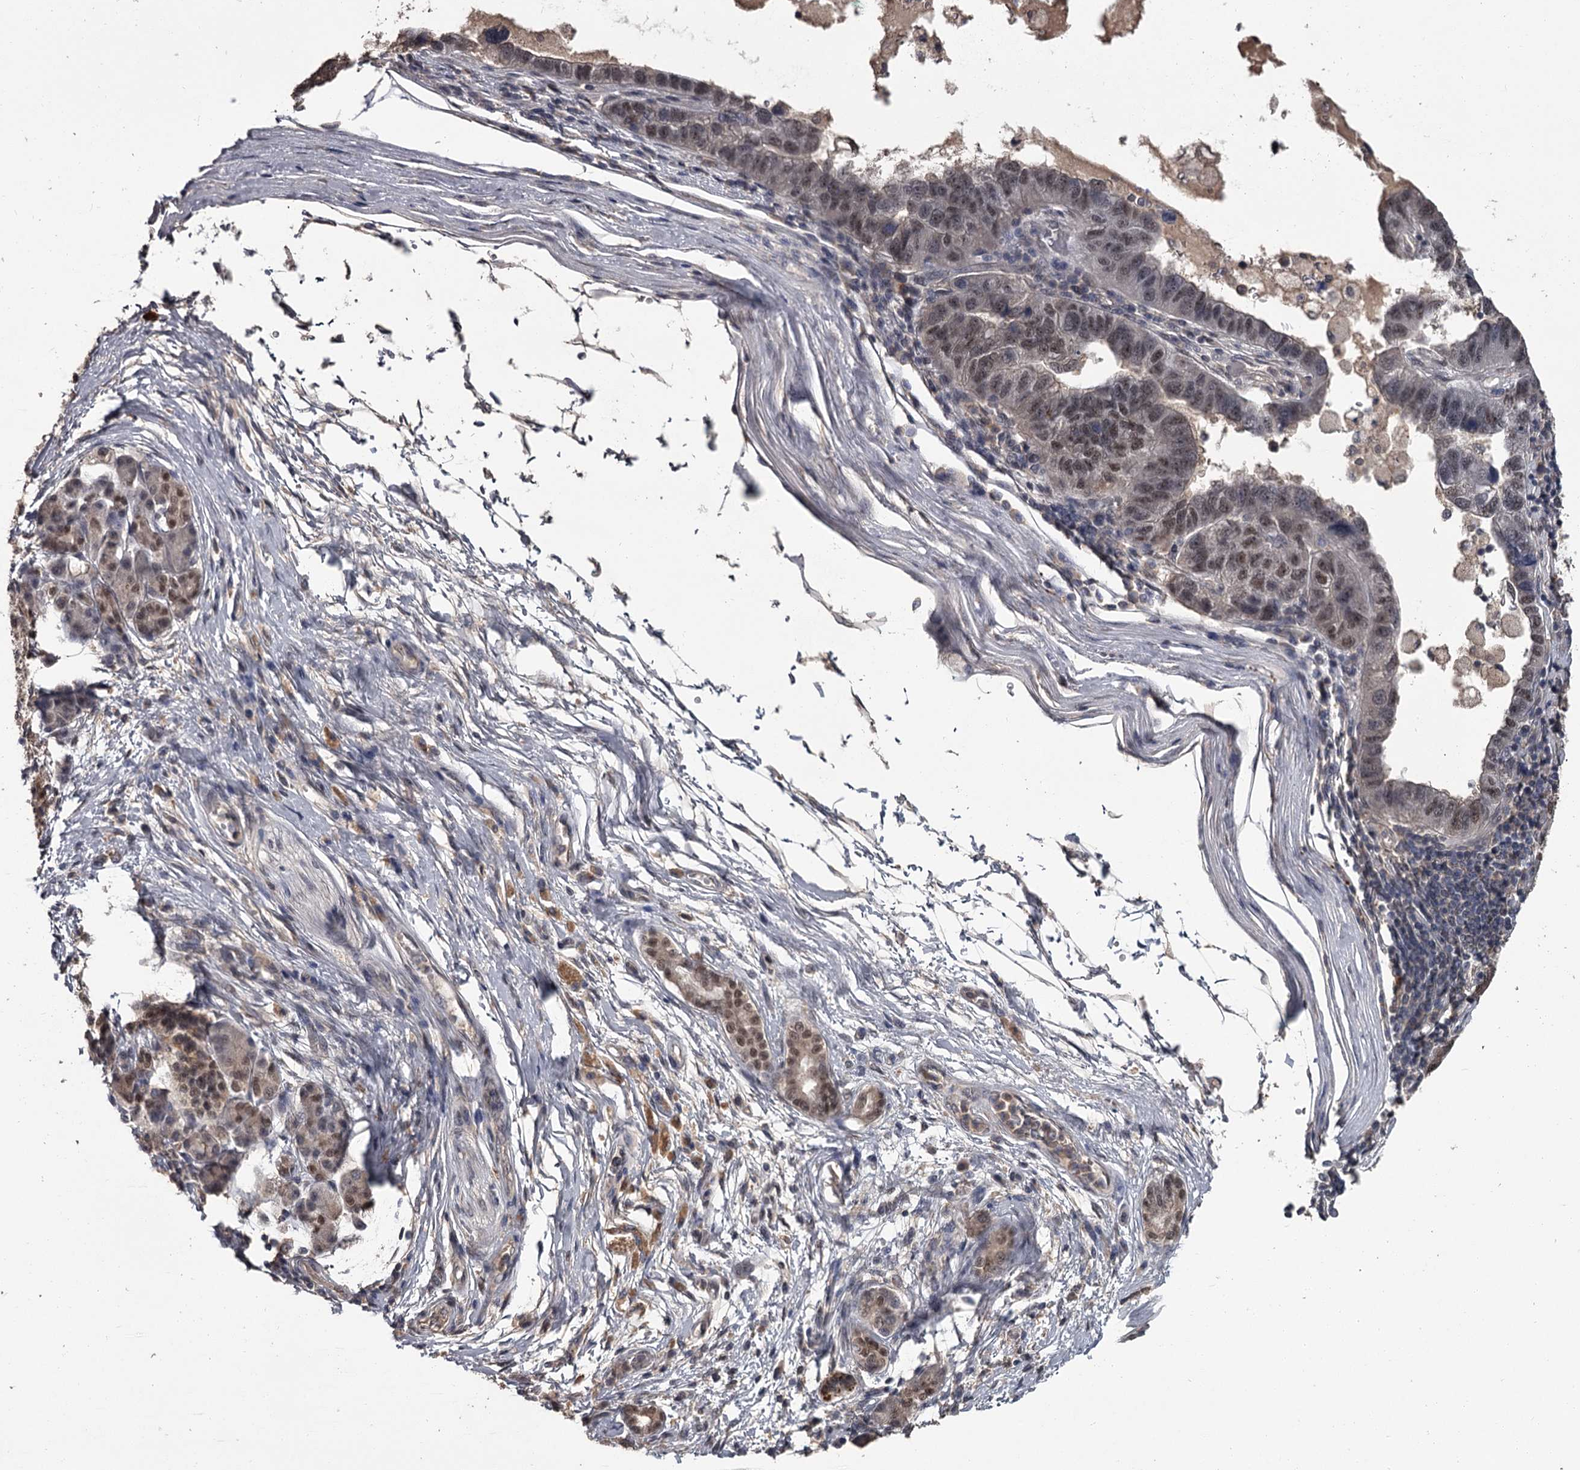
{"staining": {"intensity": "moderate", "quantity": "<25%", "location": "nuclear"}, "tissue": "pancreatic cancer", "cell_type": "Tumor cells", "image_type": "cancer", "snomed": [{"axis": "morphology", "description": "Adenocarcinoma, NOS"}, {"axis": "topography", "description": "Pancreas"}], "caption": "Immunohistochemical staining of pancreatic cancer (adenocarcinoma) shows moderate nuclear protein positivity in approximately <25% of tumor cells.", "gene": "PRPF40B", "patient": {"sex": "female", "age": 61}}